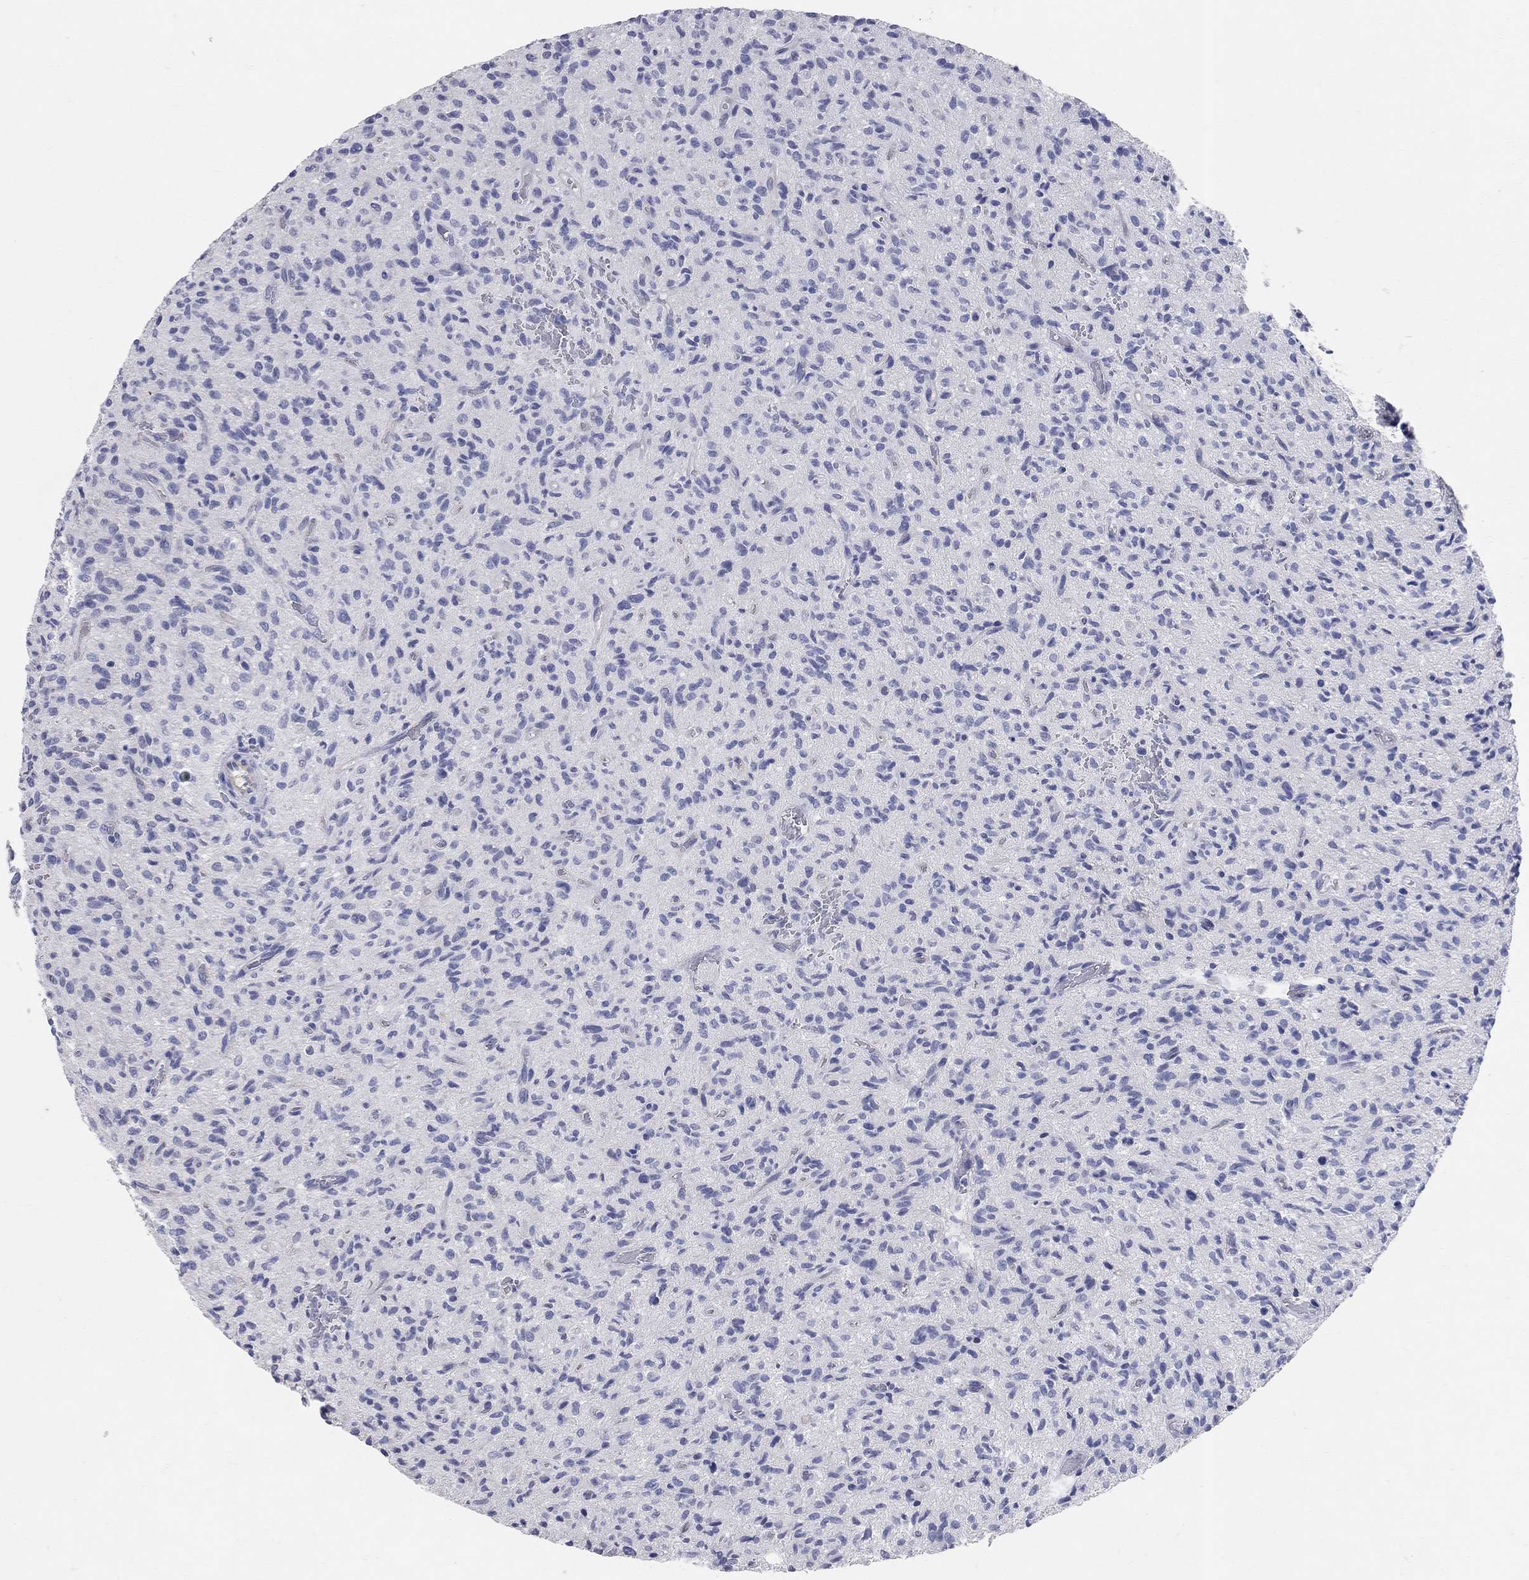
{"staining": {"intensity": "negative", "quantity": "none", "location": "none"}, "tissue": "glioma", "cell_type": "Tumor cells", "image_type": "cancer", "snomed": [{"axis": "morphology", "description": "Glioma, malignant, High grade"}, {"axis": "topography", "description": "Brain"}], "caption": "Image shows no significant protein staining in tumor cells of malignant glioma (high-grade).", "gene": "AOX1", "patient": {"sex": "male", "age": 64}}